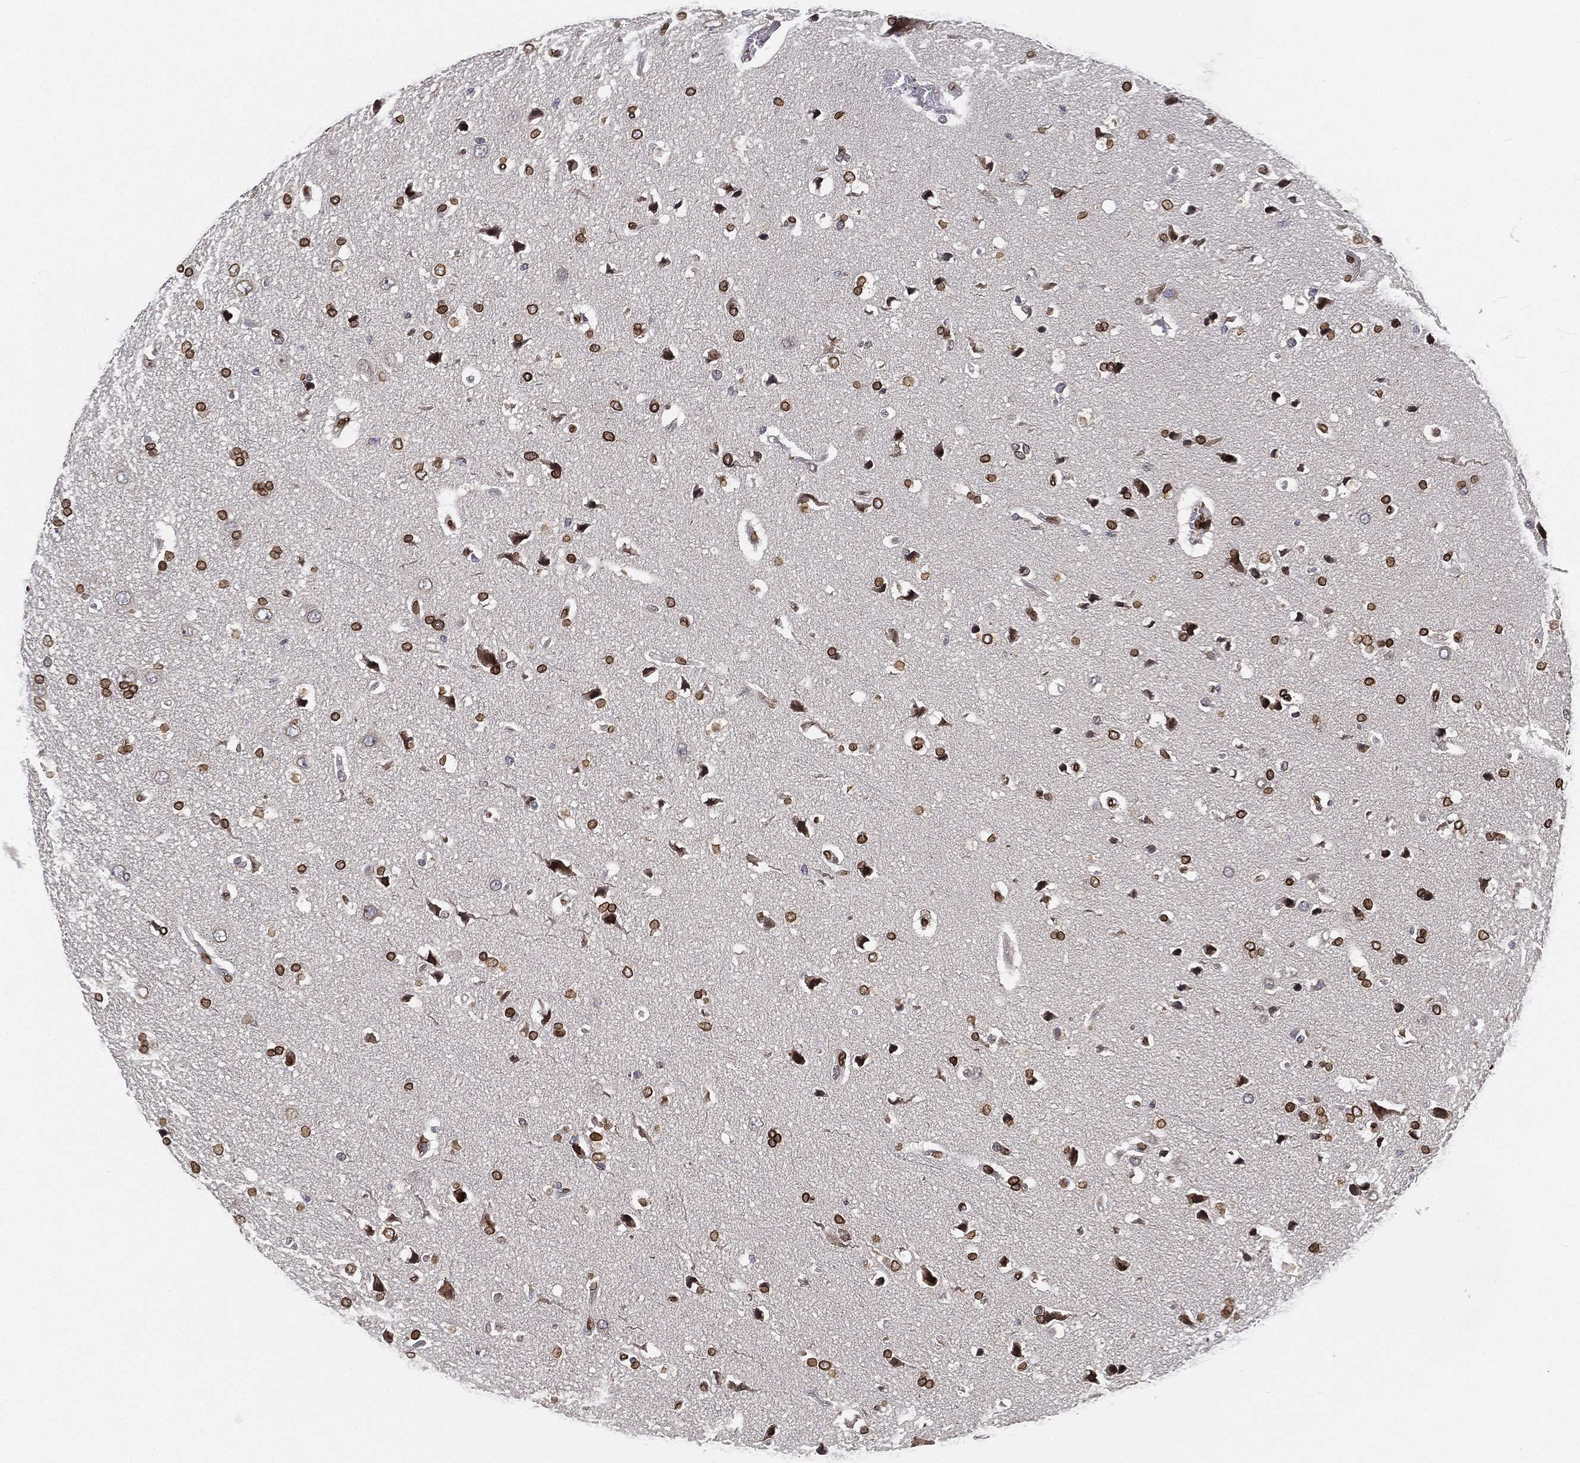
{"staining": {"intensity": "strong", "quantity": ">75%", "location": "cytoplasmic/membranous,nuclear"}, "tissue": "glioma", "cell_type": "Tumor cells", "image_type": "cancer", "snomed": [{"axis": "morphology", "description": "Glioma, malignant, High grade"}, {"axis": "topography", "description": "Brain"}], "caption": "Brown immunohistochemical staining in human malignant glioma (high-grade) shows strong cytoplasmic/membranous and nuclear expression in about >75% of tumor cells.", "gene": "PALB2", "patient": {"sex": "female", "age": 63}}